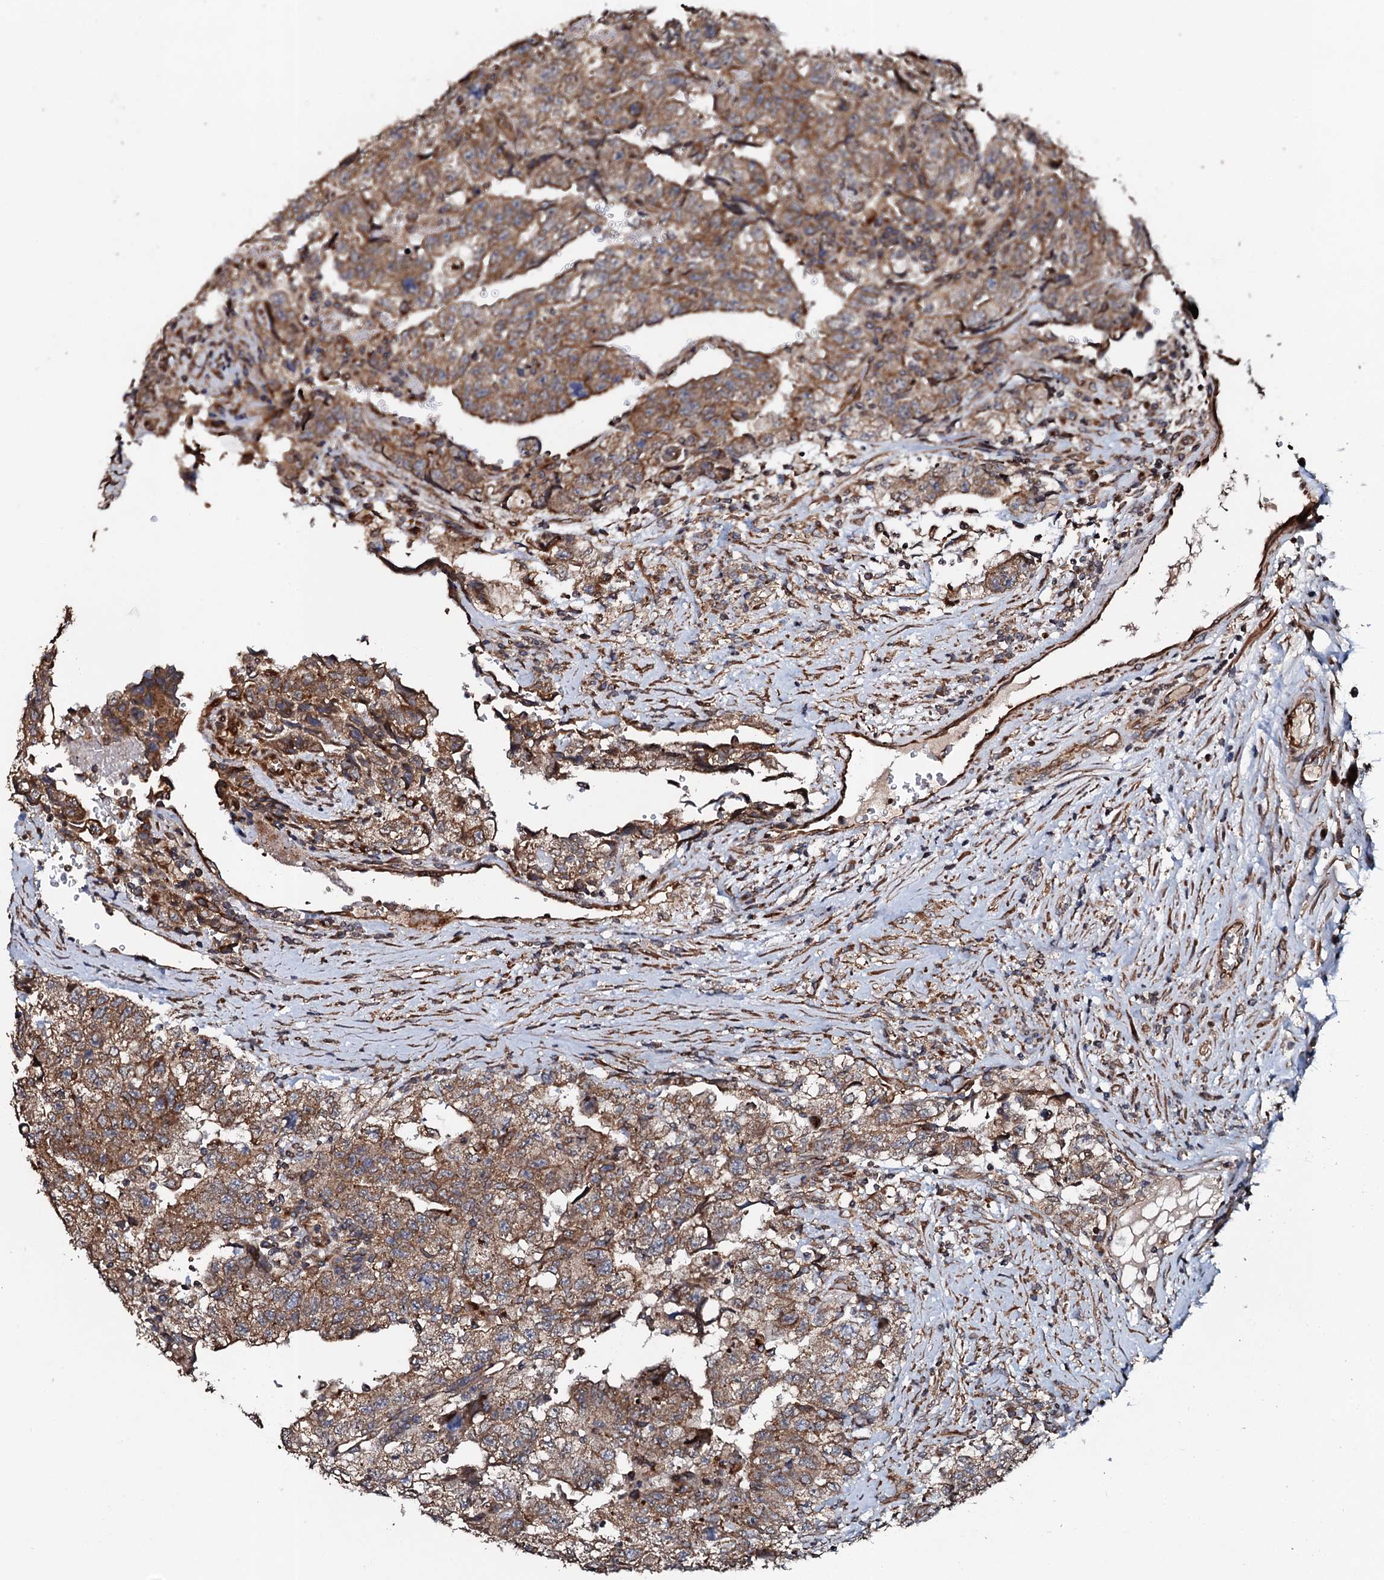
{"staining": {"intensity": "moderate", "quantity": ">75%", "location": "cytoplasmic/membranous"}, "tissue": "testis cancer", "cell_type": "Tumor cells", "image_type": "cancer", "snomed": [{"axis": "morphology", "description": "Carcinoma, Embryonal, NOS"}, {"axis": "topography", "description": "Testis"}], "caption": "Protein expression analysis of human embryonal carcinoma (testis) reveals moderate cytoplasmic/membranous positivity in approximately >75% of tumor cells. The staining was performed using DAB, with brown indicating positive protein expression. Nuclei are stained blue with hematoxylin.", "gene": "GLCE", "patient": {"sex": "male", "age": 36}}